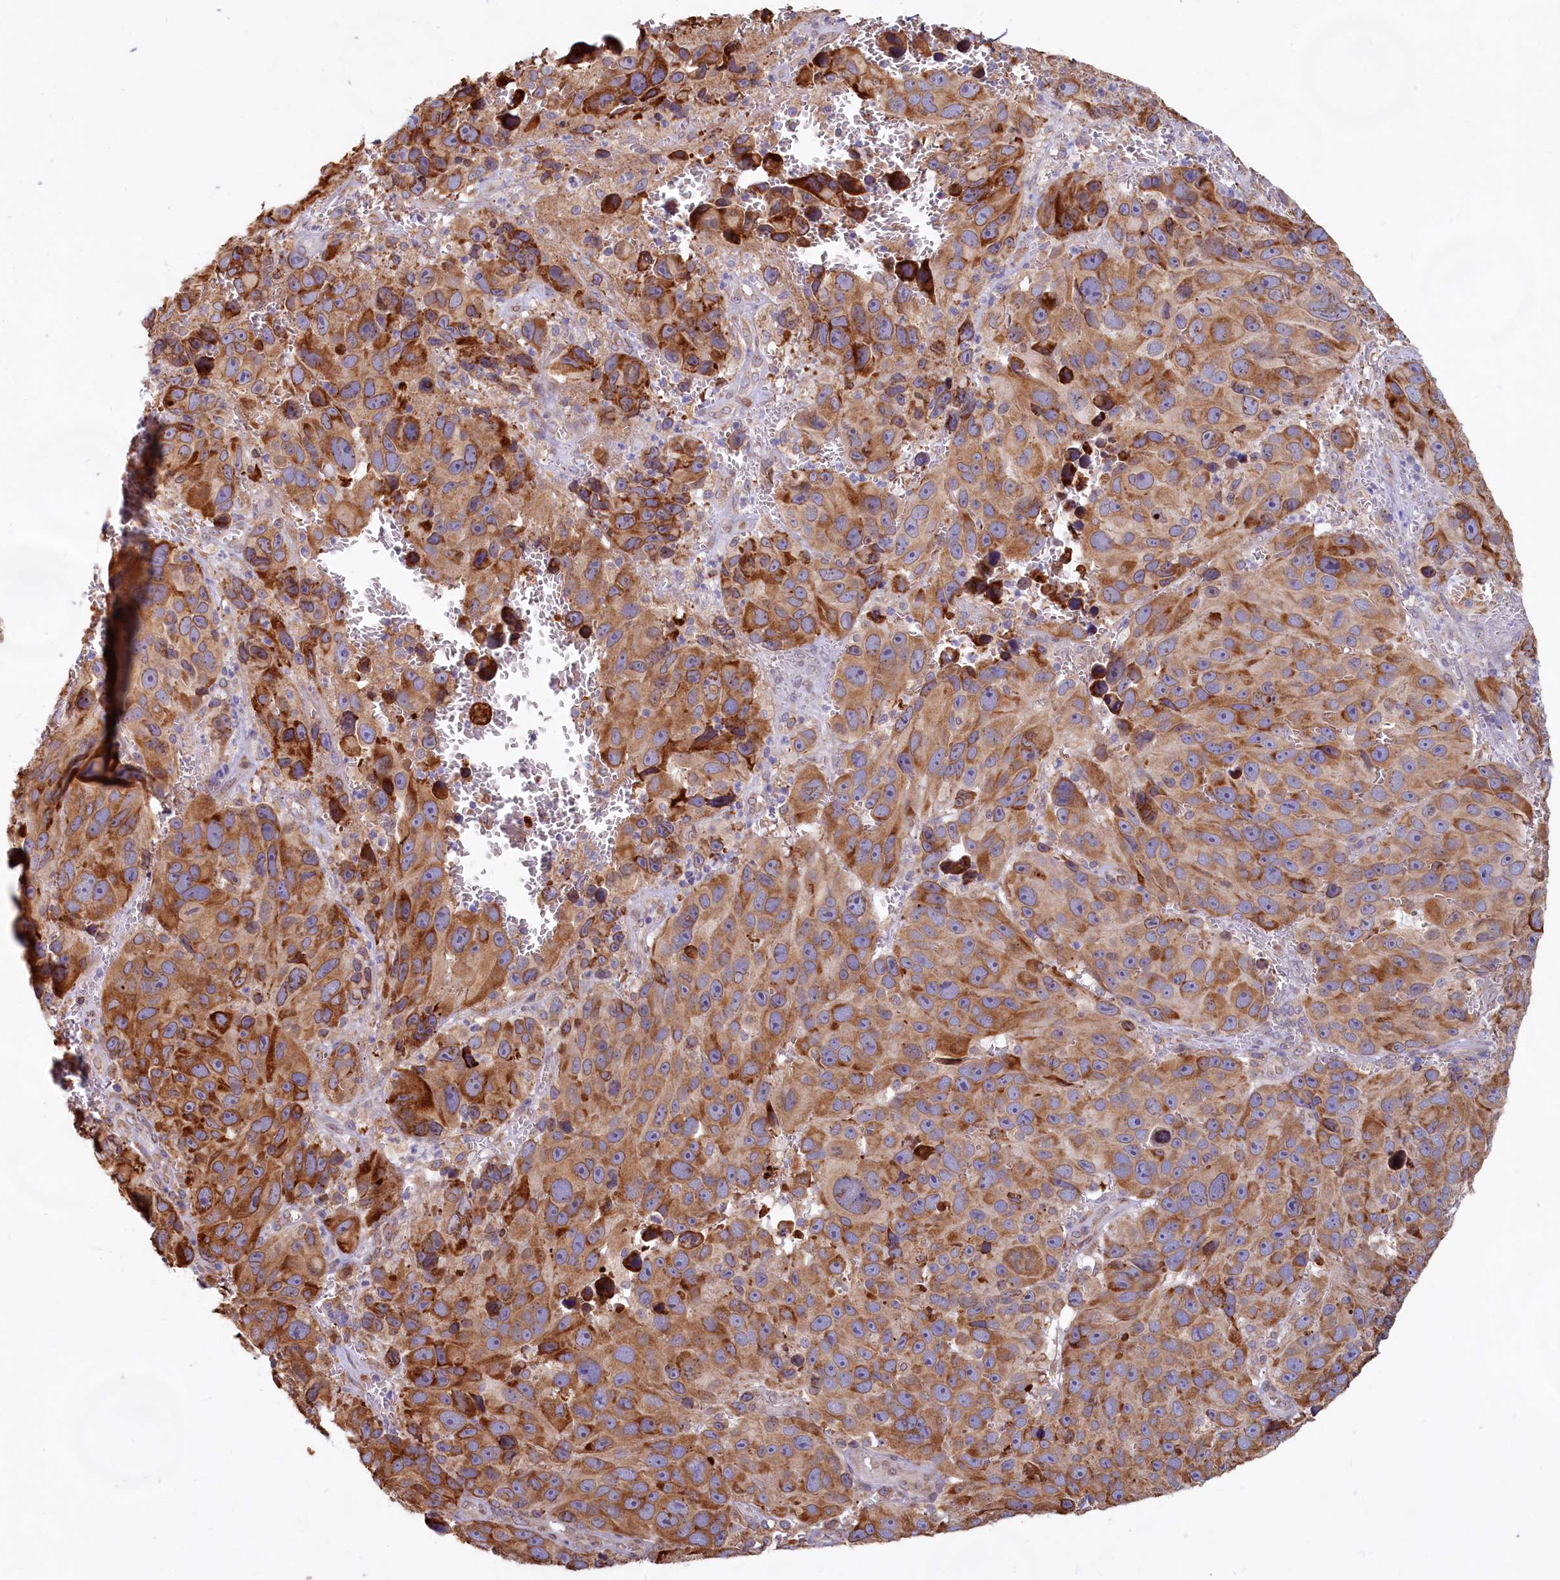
{"staining": {"intensity": "moderate", "quantity": ">75%", "location": "cytoplasmic/membranous"}, "tissue": "melanoma", "cell_type": "Tumor cells", "image_type": "cancer", "snomed": [{"axis": "morphology", "description": "Malignant melanoma, NOS"}, {"axis": "topography", "description": "Skin"}], "caption": "A high-resolution photomicrograph shows IHC staining of malignant melanoma, which demonstrates moderate cytoplasmic/membranous staining in approximately >75% of tumor cells. The staining was performed using DAB (3,3'-diaminobenzidine) to visualize the protein expression in brown, while the nuclei were stained in blue with hematoxylin (Magnification: 20x).", "gene": "TBC1D19", "patient": {"sex": "male", "age": 84}}